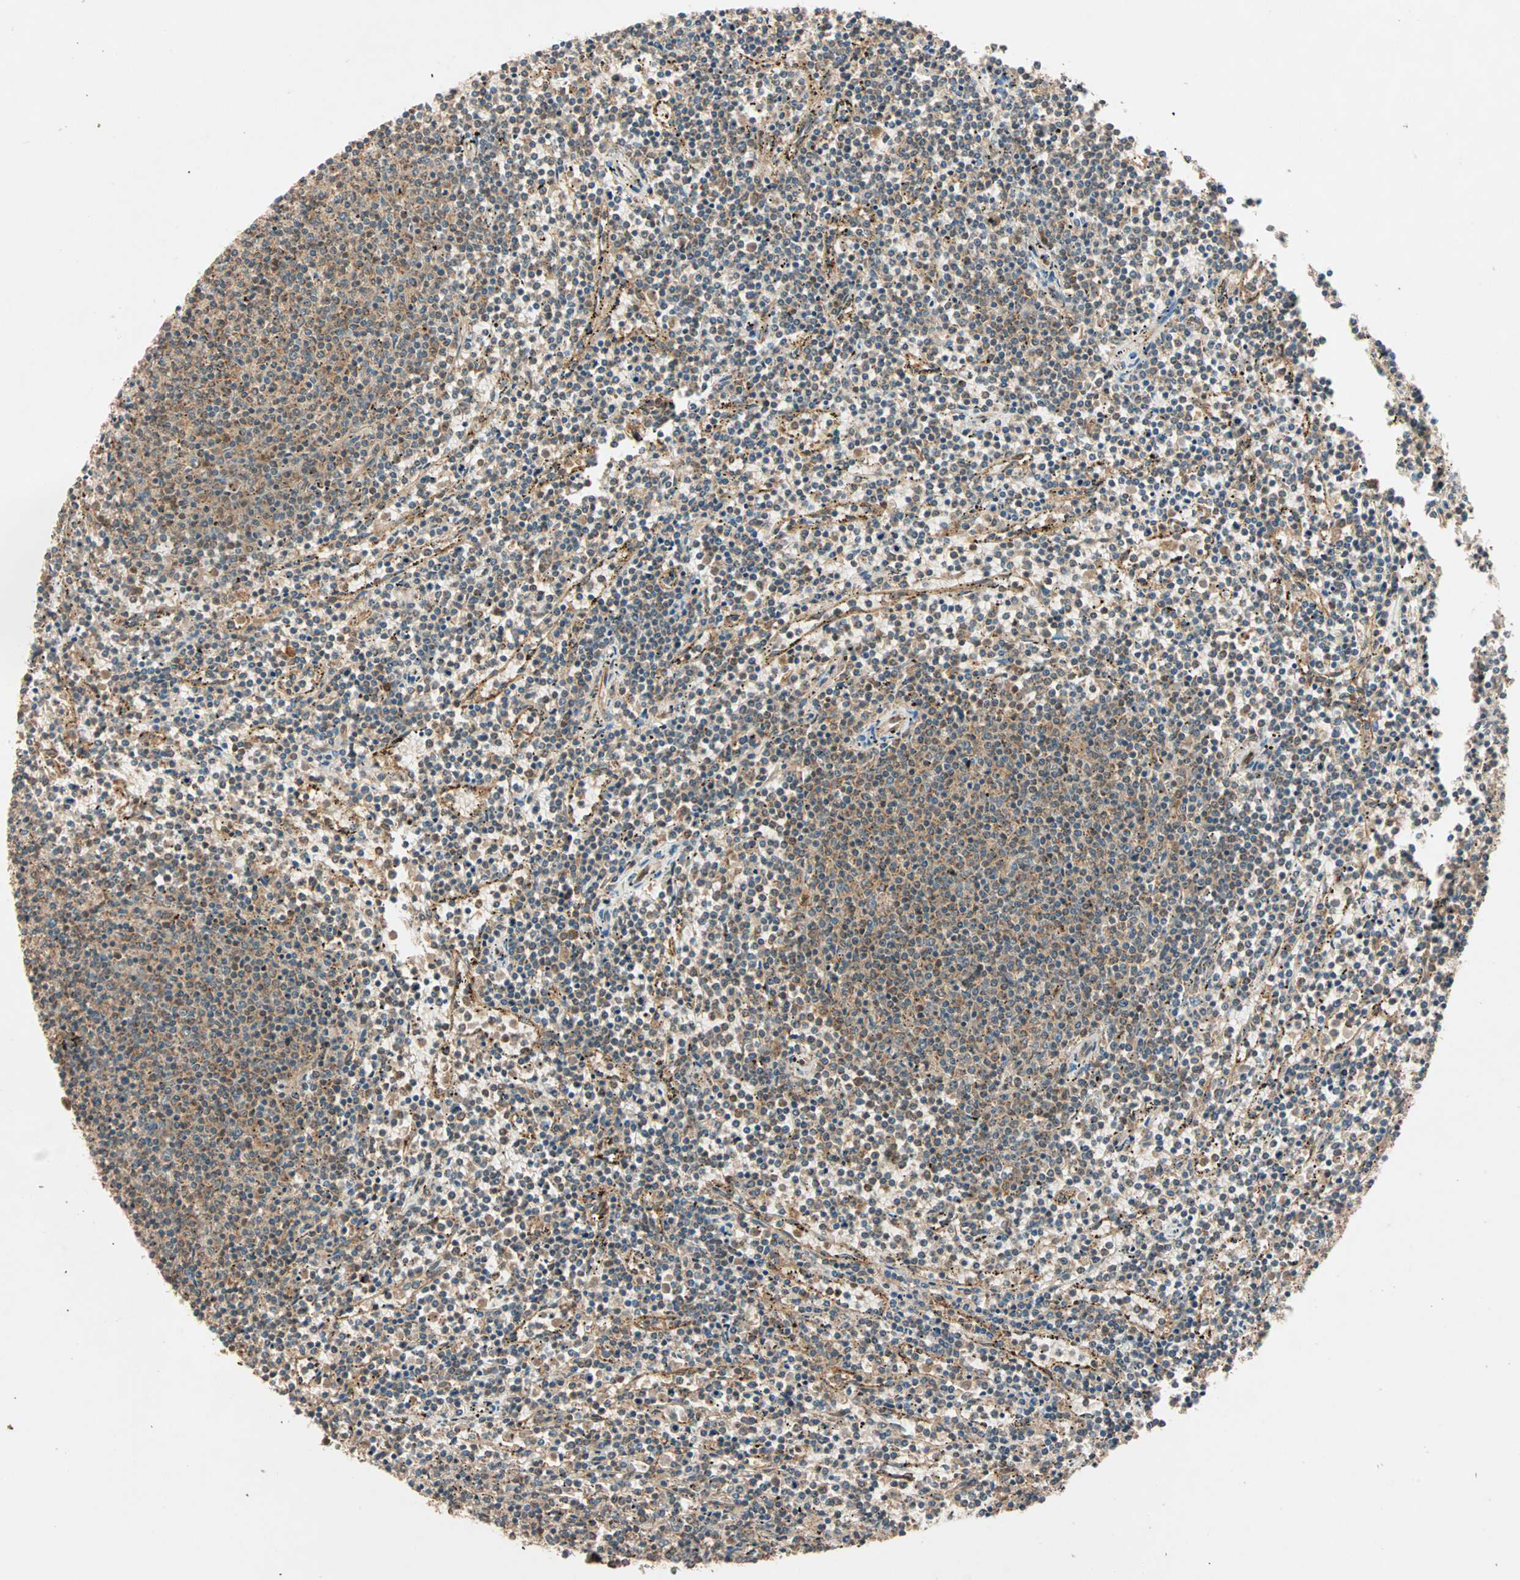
{"staining": {"intensity": "moderate", "quantity": "25%-75%", "location": "cytoplasmic/membranous"}, "tissue": "lymphoma", "cell_type": "Tumor cells", "image_type": "cancer", "snomed": [{"axis": "morphology", "description": "Malignant lymphoma, non-Hodgkin's type, Low grade"}, {"axis": "topography", "description": "Spleen"}], "caption": "High-magnification brightfield microscopy of malignant lymphoma, non-Hodgkin's type (low-grade) stained with DAB (brown) and counterstained with hematoxylin (blue). tumor cells exhibit moderate cytoplasmic/membranous staining is appreciated in approximately25%-75% of cells.", "gene": "MAPK1", "patient": {"sex": "female", "age": 50}}